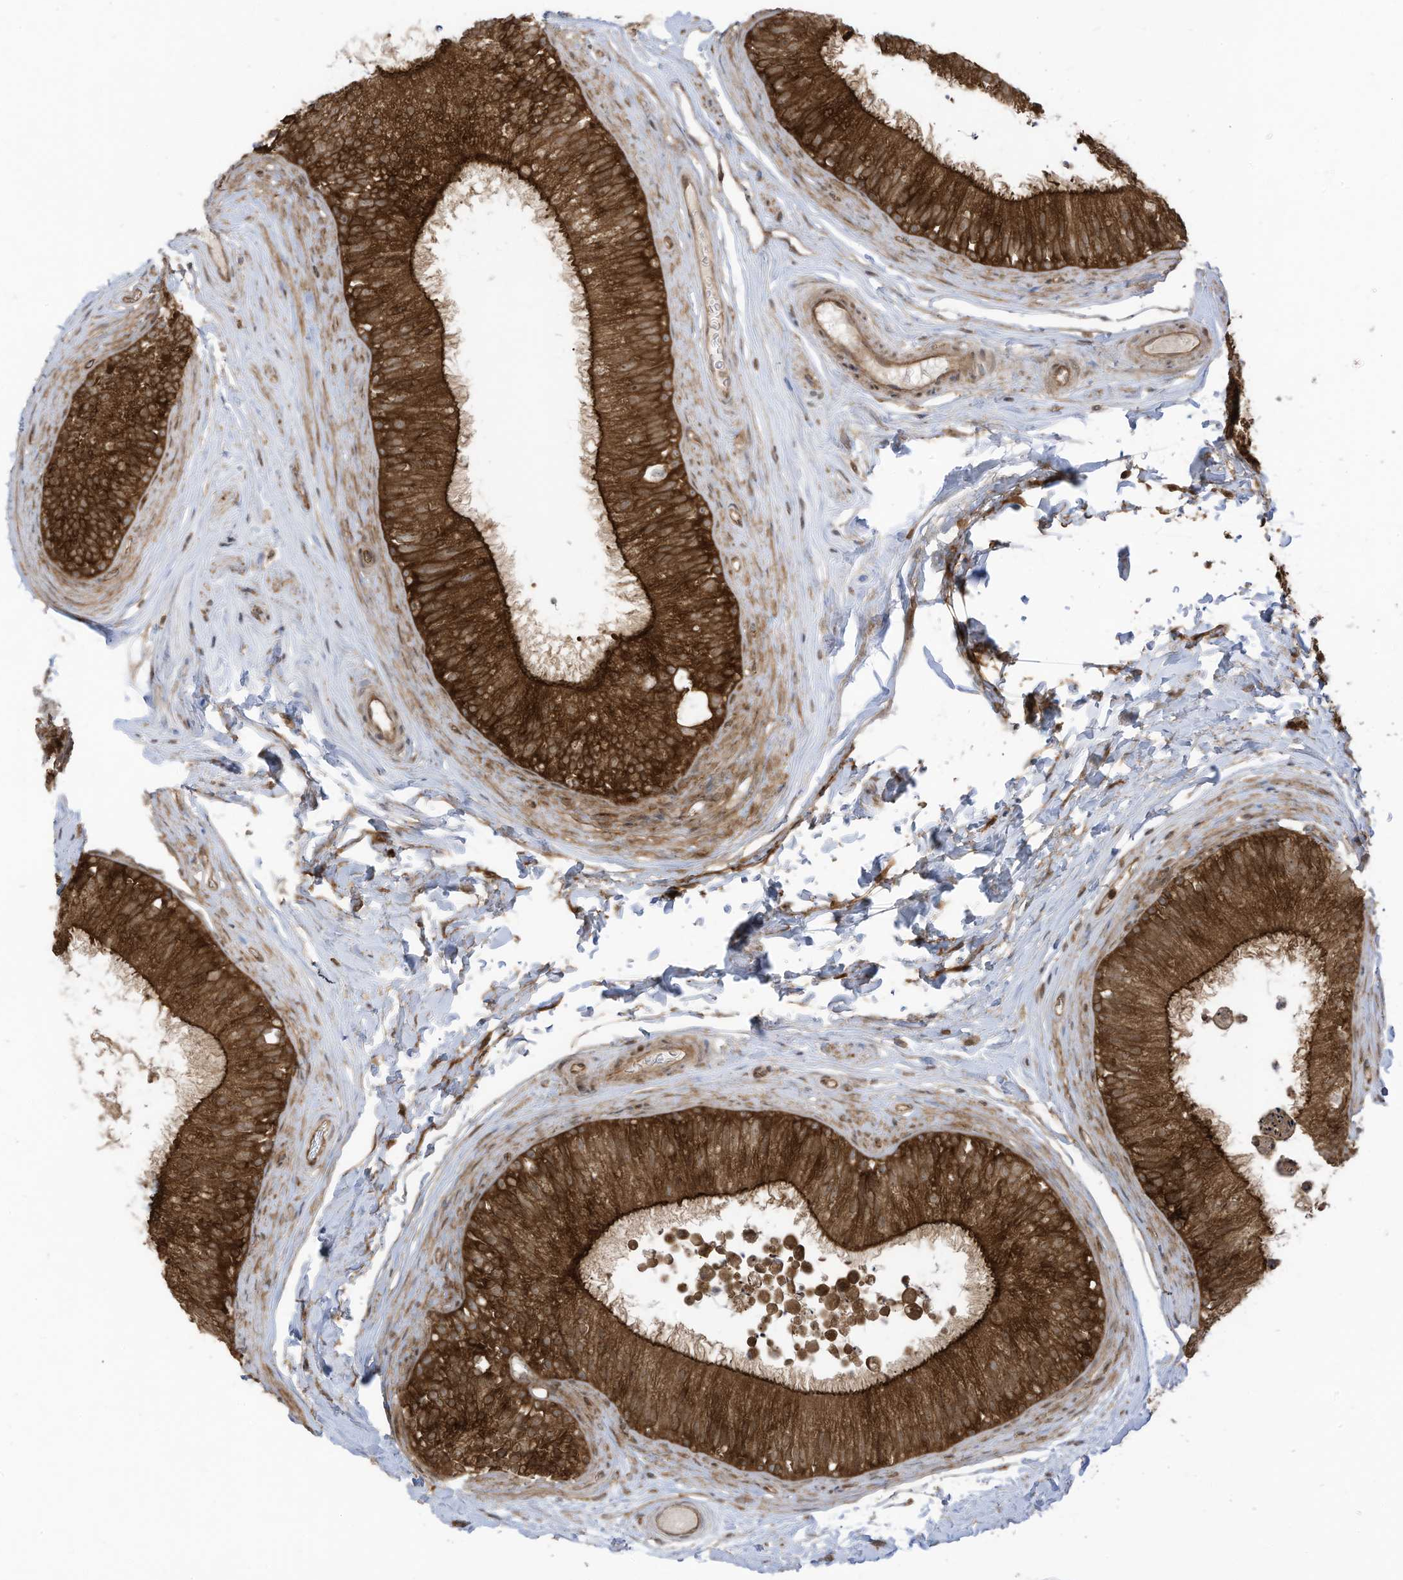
{"staining": {"intensity": "strong", "quantity": ">75%", "location": "cytoplasmic/membranous"}, "tissue": "epididymis", "cell_type": "Glandular cells", "image_type": "normal", "snomed": [{"axis": "morphology", "description": "Normal tissue, NOS"}, {"axis": "topography", "description": "Epididymis"}], "caption": "Protein staining reveals strong cytoplasmic/membranous positivity in about >75% of glandular cells in unremarkable epididymis.", "gene": "REPS1", "patient": {"sex": "male", "age": 29}}